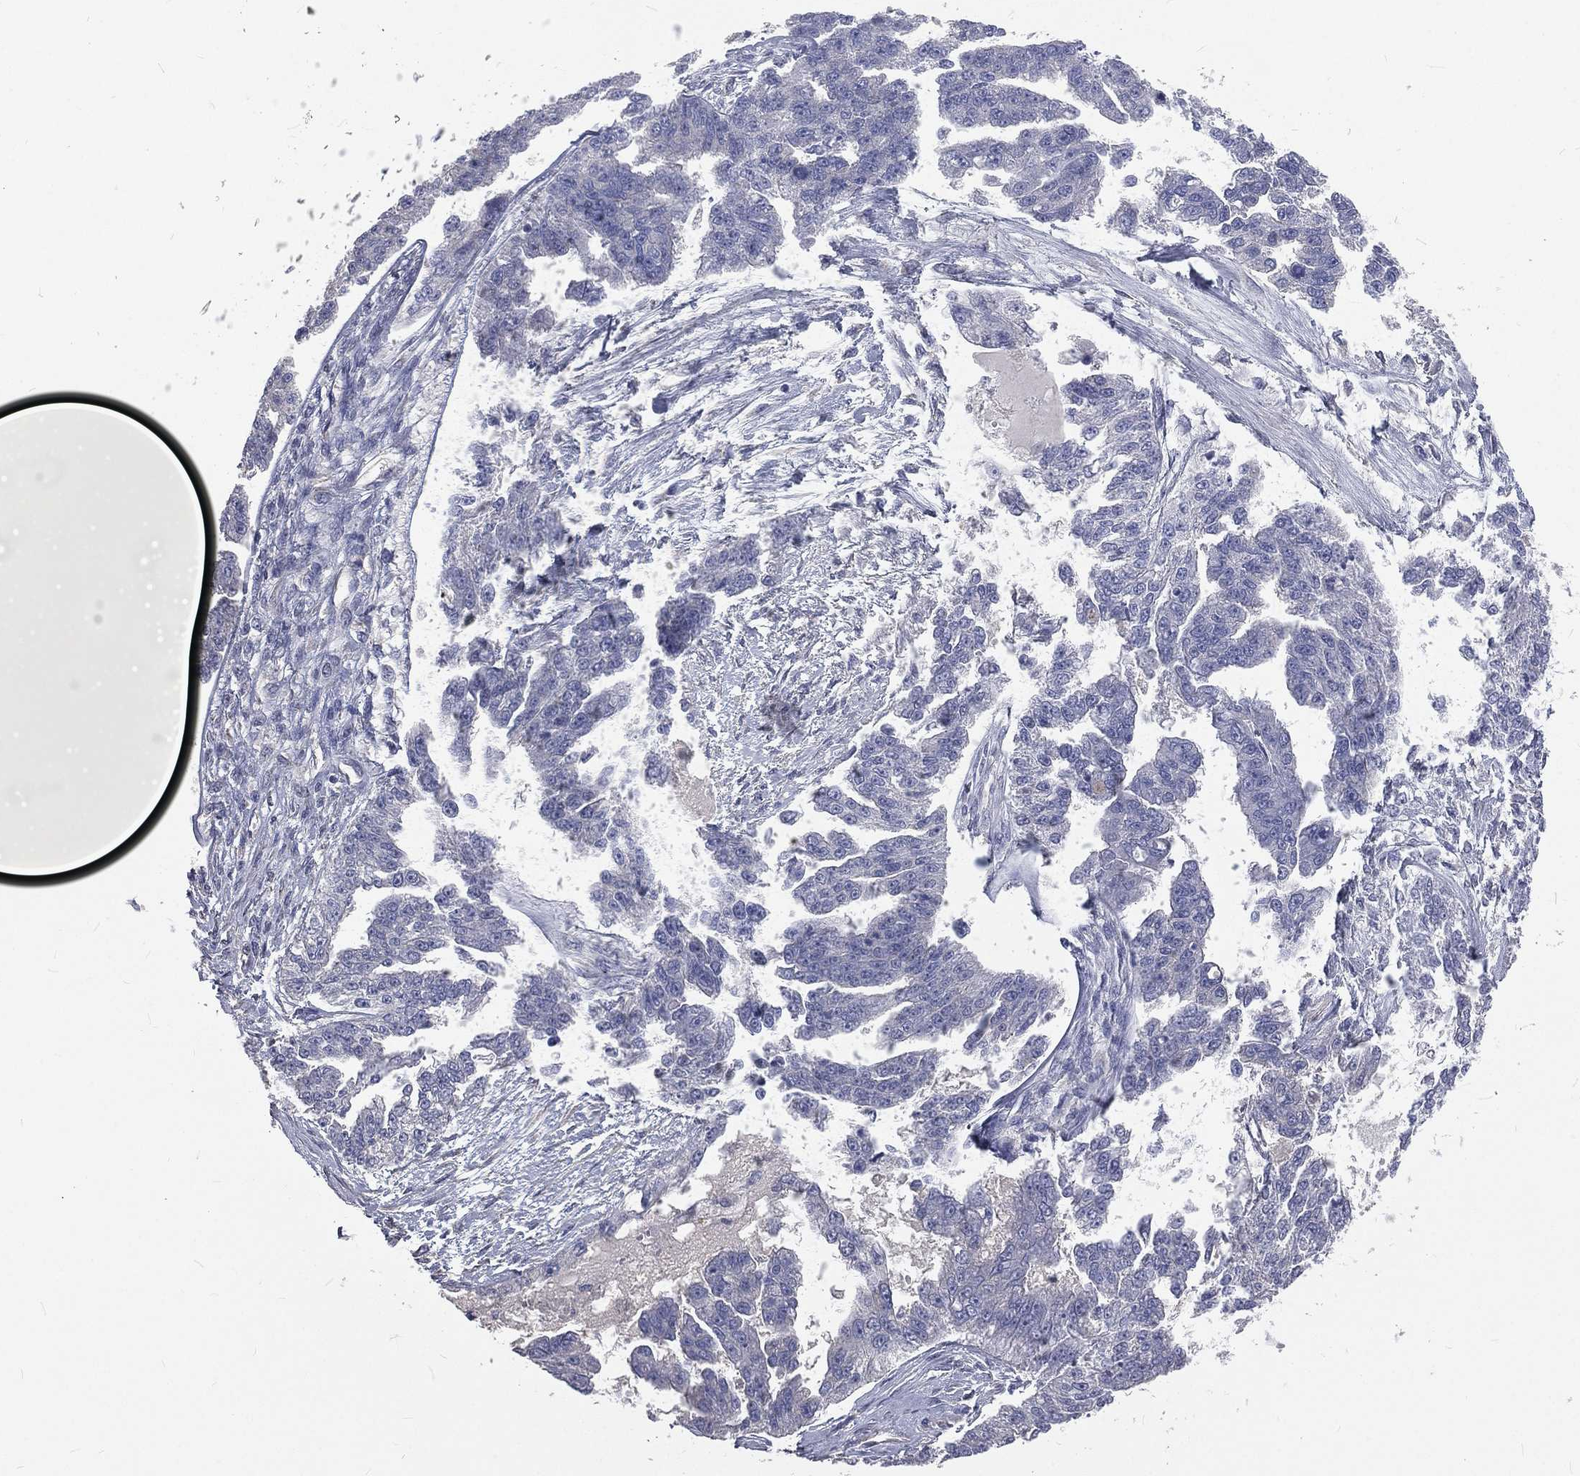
{"staining": {"intensity": "negative", "quantity": "none", "location": "none"}, "tissue": "ovarian cancer", "cell_type": "Tumor cells", "image_type": "cancer", "snomed": [{"axis": "morphology", "description": "Cystadenocarcinoma, serous, NOS"}, {"axis": "topography", "description": "Ovary"}], "caption": "Ovarian serous cystadenocarcinoma was stained to show a protein in brown. There is no significant positivity in tumor cells.", "gene": "CROCC", "patient": {"sex": "female", "age": 58}}